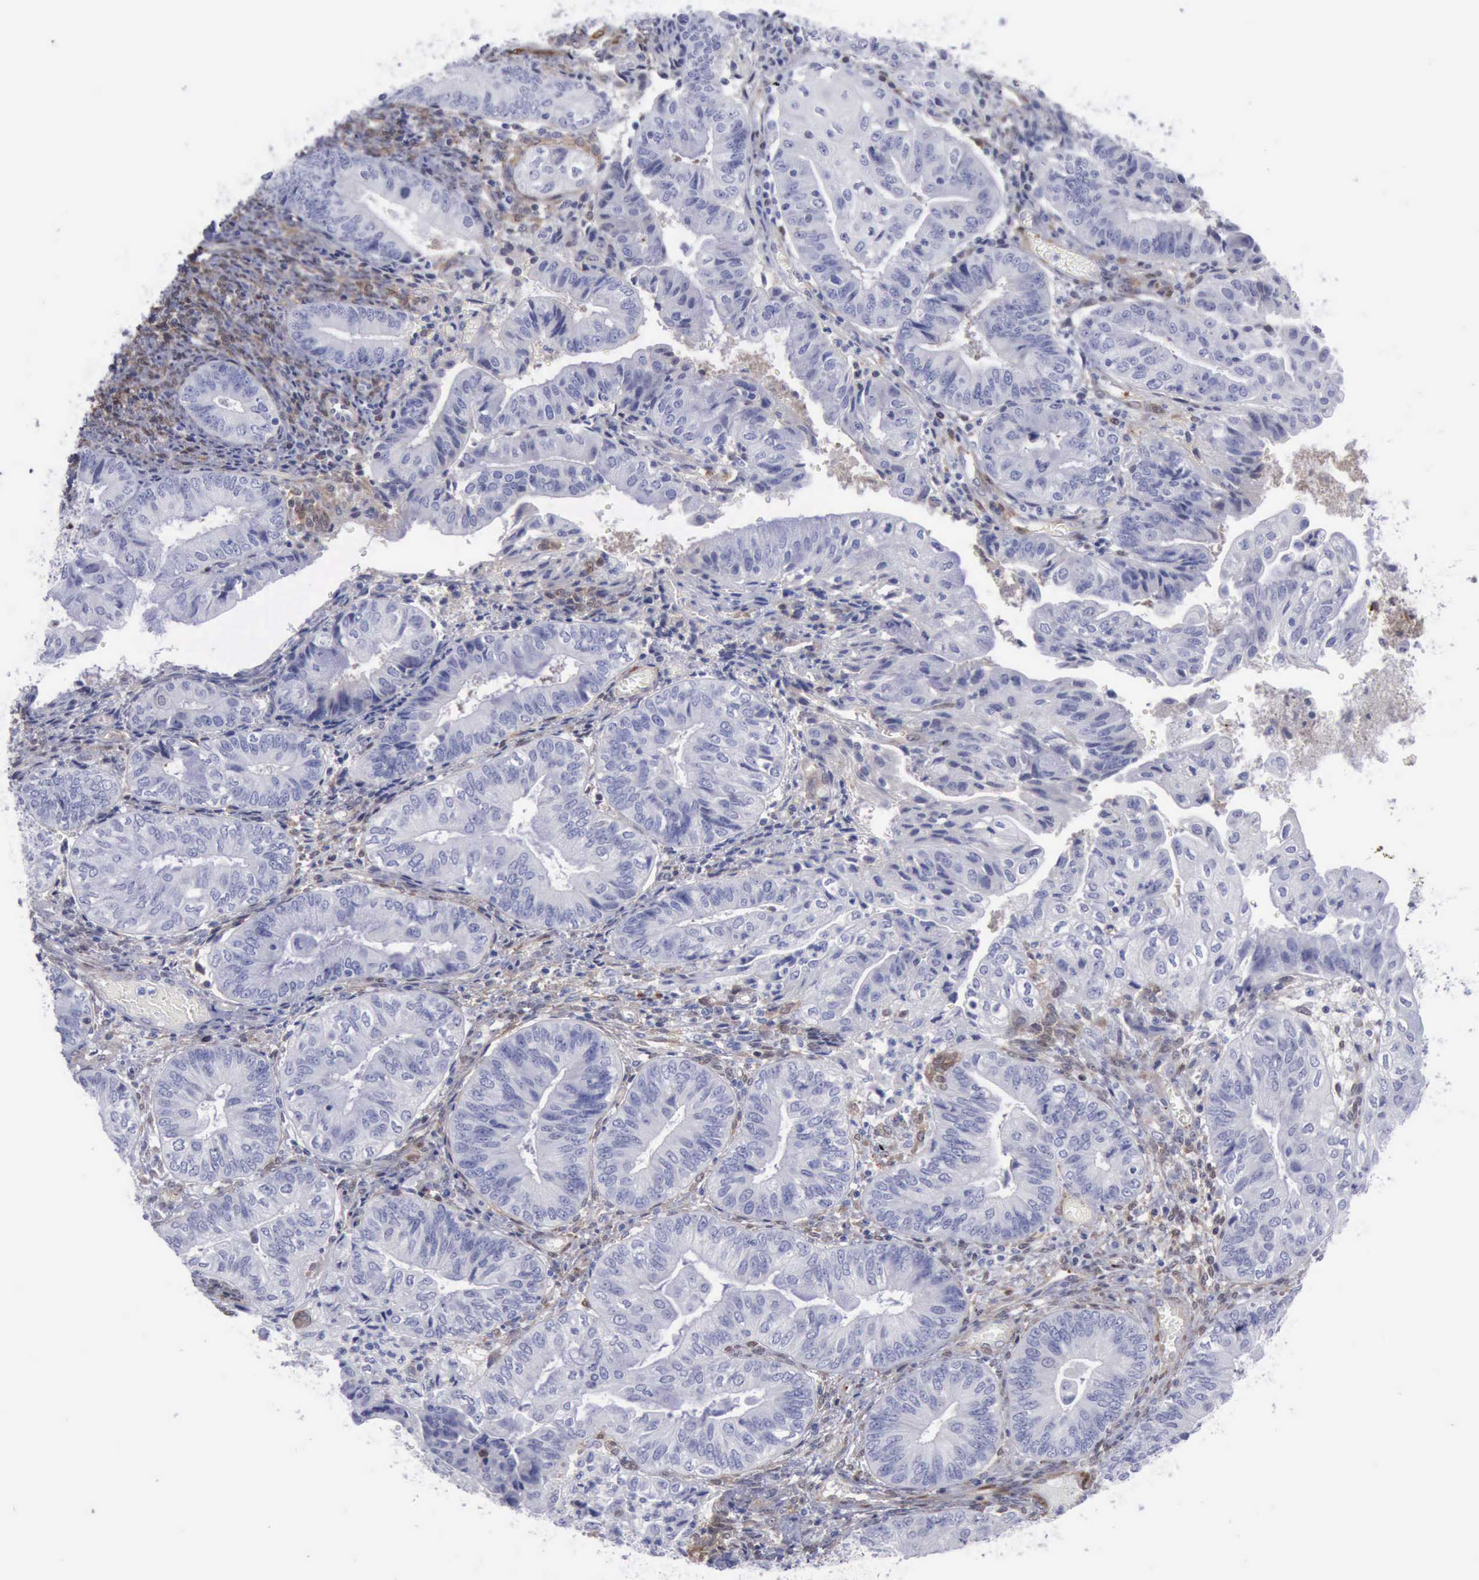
{"staining": {"intensity": "negative", "quantity": "none", "location": "none"}, "tissue": "endometrial cancer", "cell_type": "Tumor cells", "image_type": "cancer", "snomed": [{"axis": "morphology", "description": "Adenocarcinoma, NOS"}, {"axis": "topography", "description": "Endometrium"}], "caption": "Immunohistochemistry (IHC) micrograph of neoplastic tissue: endometrial cancer (adenocarcinoma) stained with DAB shows no significant protein expression in tumor cells.", "gene": "FHL1", "patient": {"sex": "female", "age": 55}}